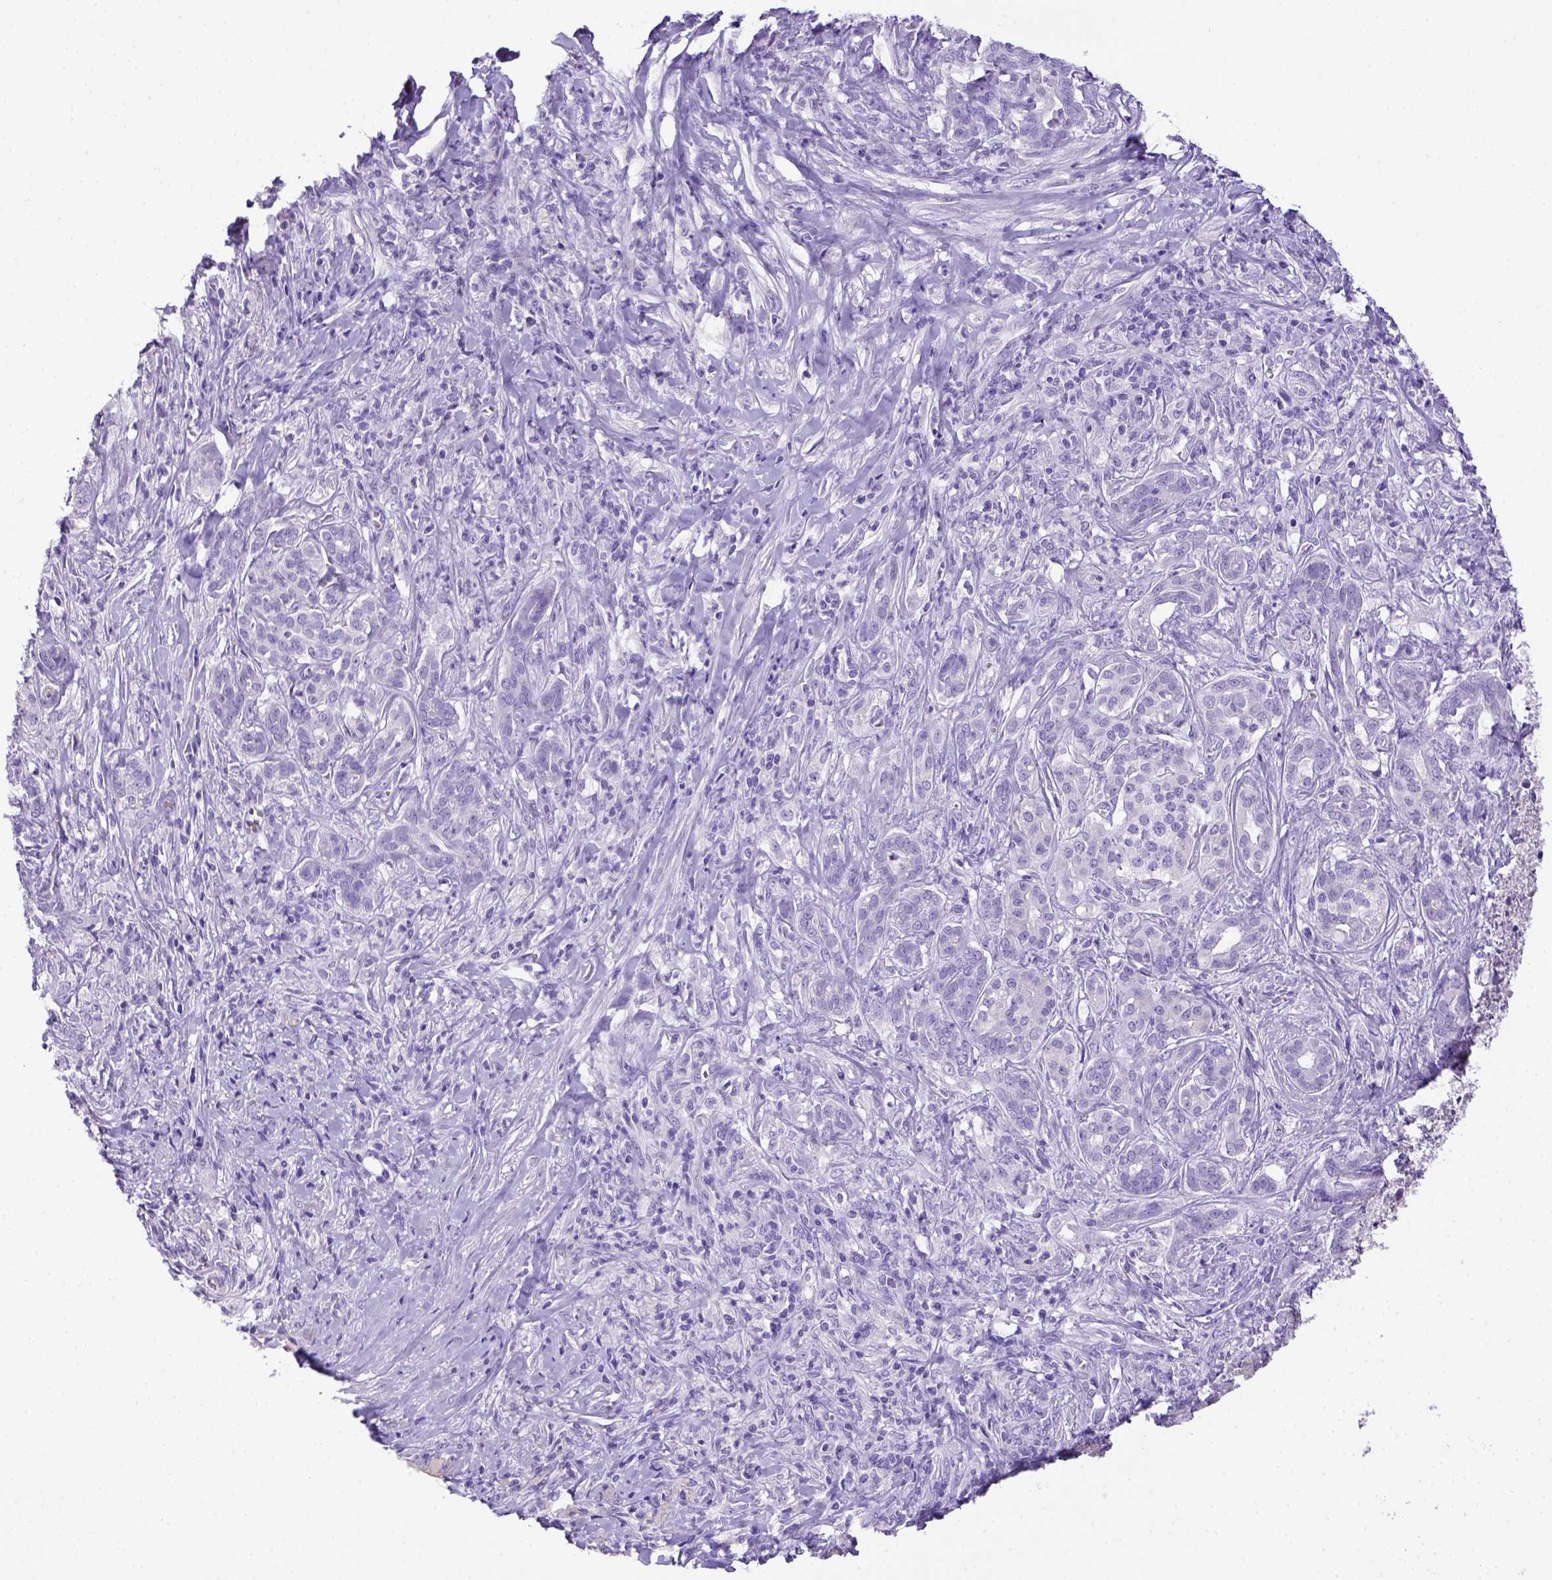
{"staining": {"intensity": "negative", "quantity": "none", "location": "none"}, "tissue": "pancreatic cancer", "cell_type": "Tumor cells", "image_type": "cancer", "snomed": [{"axis": "morphology", "description": "Normal tissue, NOS"}, {"axis": "morphology", "description": "Inflammation, NOS"}, {"axis": "morphology", "description": "Adenocarcinoma, NOS"}, {"axis": "topography", "description": "Pancreas"}], "caption": "This is an IHC photomicrograph of human adenocarcinoma (pancreatic). There is no expression in tumor cells.", "gene": "ITIH4", "patient": {"sex": "male", "age": 57}}